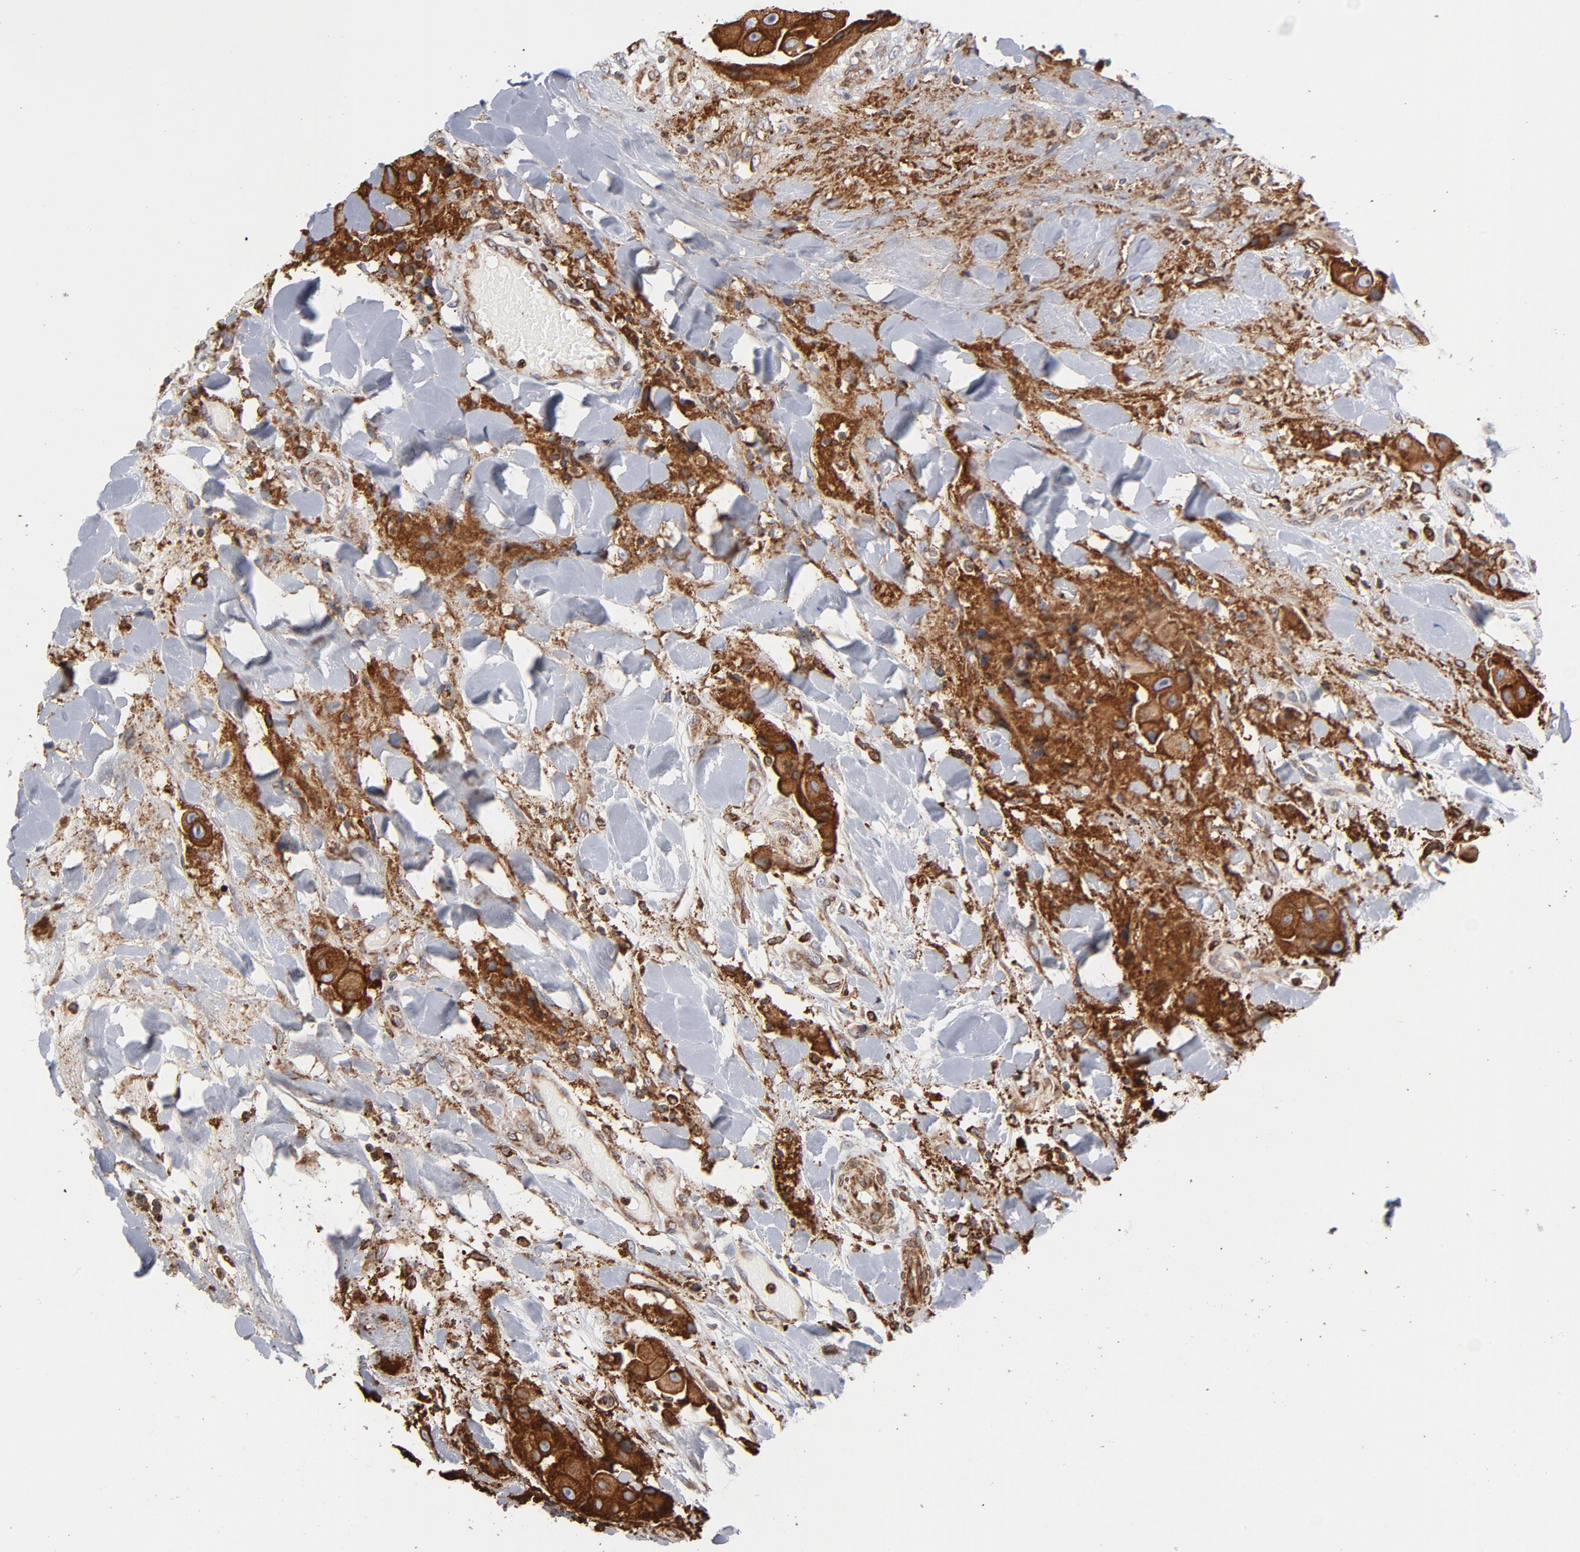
{"staining": {"intensity": "strong", "quantity": ">75%", "location": "cytoplasmic/membranous"}, "tissue": "head and neck cancer", "cell_type": "Tumor cells", "image_type": "cancer", "snomed": [{"axis": "morphology", "description": "Normal tissue, NOS"}, {"axis": "morphology", "description": "Adenocarcinoma, NOS"}, {"axis": "topography", "description": "Salivary gland"}, {"axis": "topography", "description": "Head-Neck"}], "caption": "DAB (3,3'-diaminobenzidine) immunohistochemical staining of head and neck cancer (adenocarcinoma) displays strong cytoplasmic/membranous protein staining in approximately >75% of tumor cells. (IHC, brightfield microscopy, high magnification).", "gene": "CANX", "patient": {"sex": "male", "age": 80}}